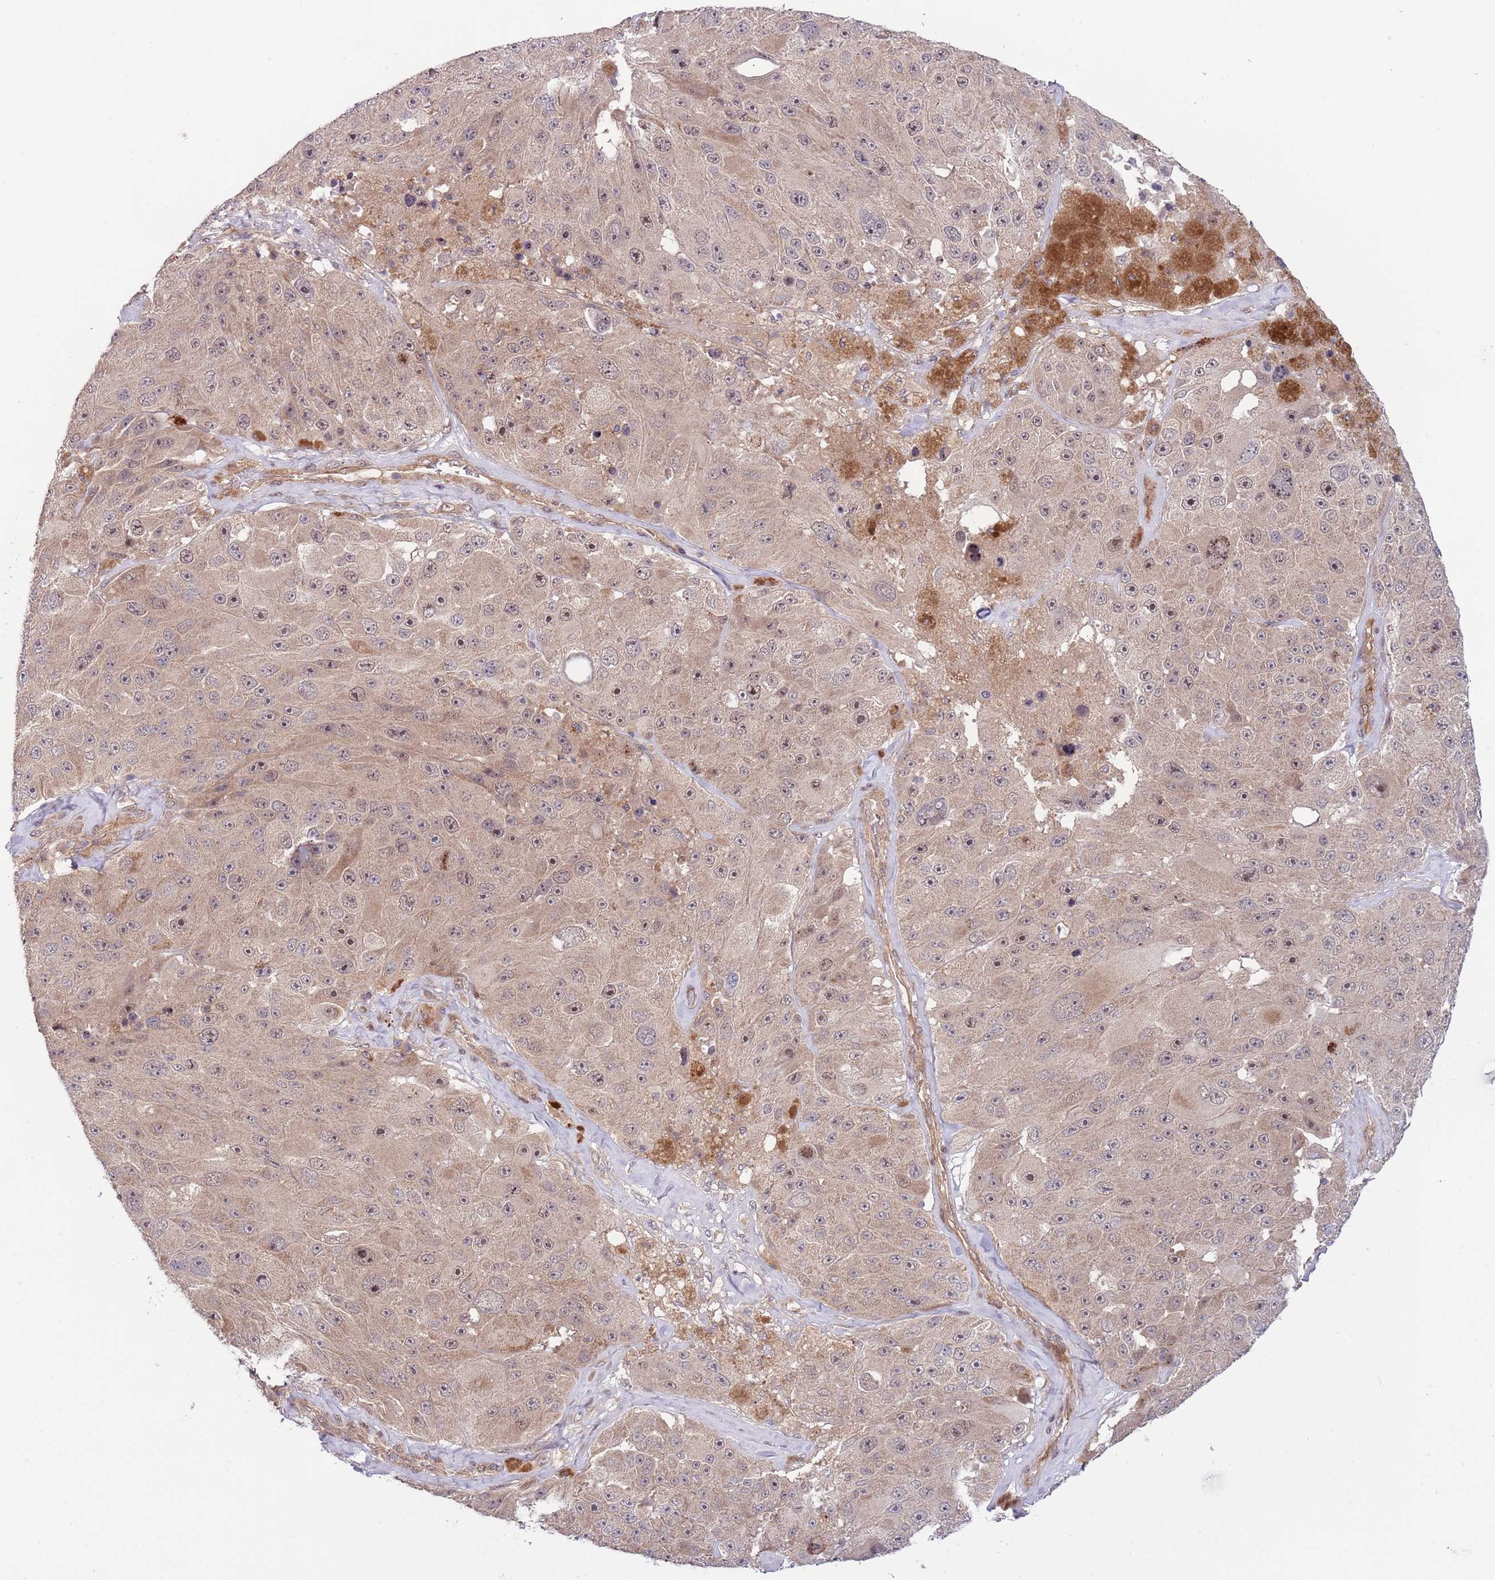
{"staining": {"intensity": "weak", "quantity": "25%-75%", "location": "cytoplasmic/membranous,nuclear"}, "tissue": "melanoma", "cell_type": "Tumor cells", "image_type": "cancer", "snomed": [{"axis": "morphology", "description": "Malignant melanoma, Metastatic site"}, {"axis": "topography", "description": "Lymph node"}], "caption": "Tumor cells show weak cytoplasmic/membranous and nuclear positivity in about 25%-75% of cells in malignant melanoma (metastatic site). (DAB (3,3'-diaminobenzidine) IHC with brightfield microscopy, high magnification).", "gene": "PRR16", "patient": {"sex": "male", "age": 62}}